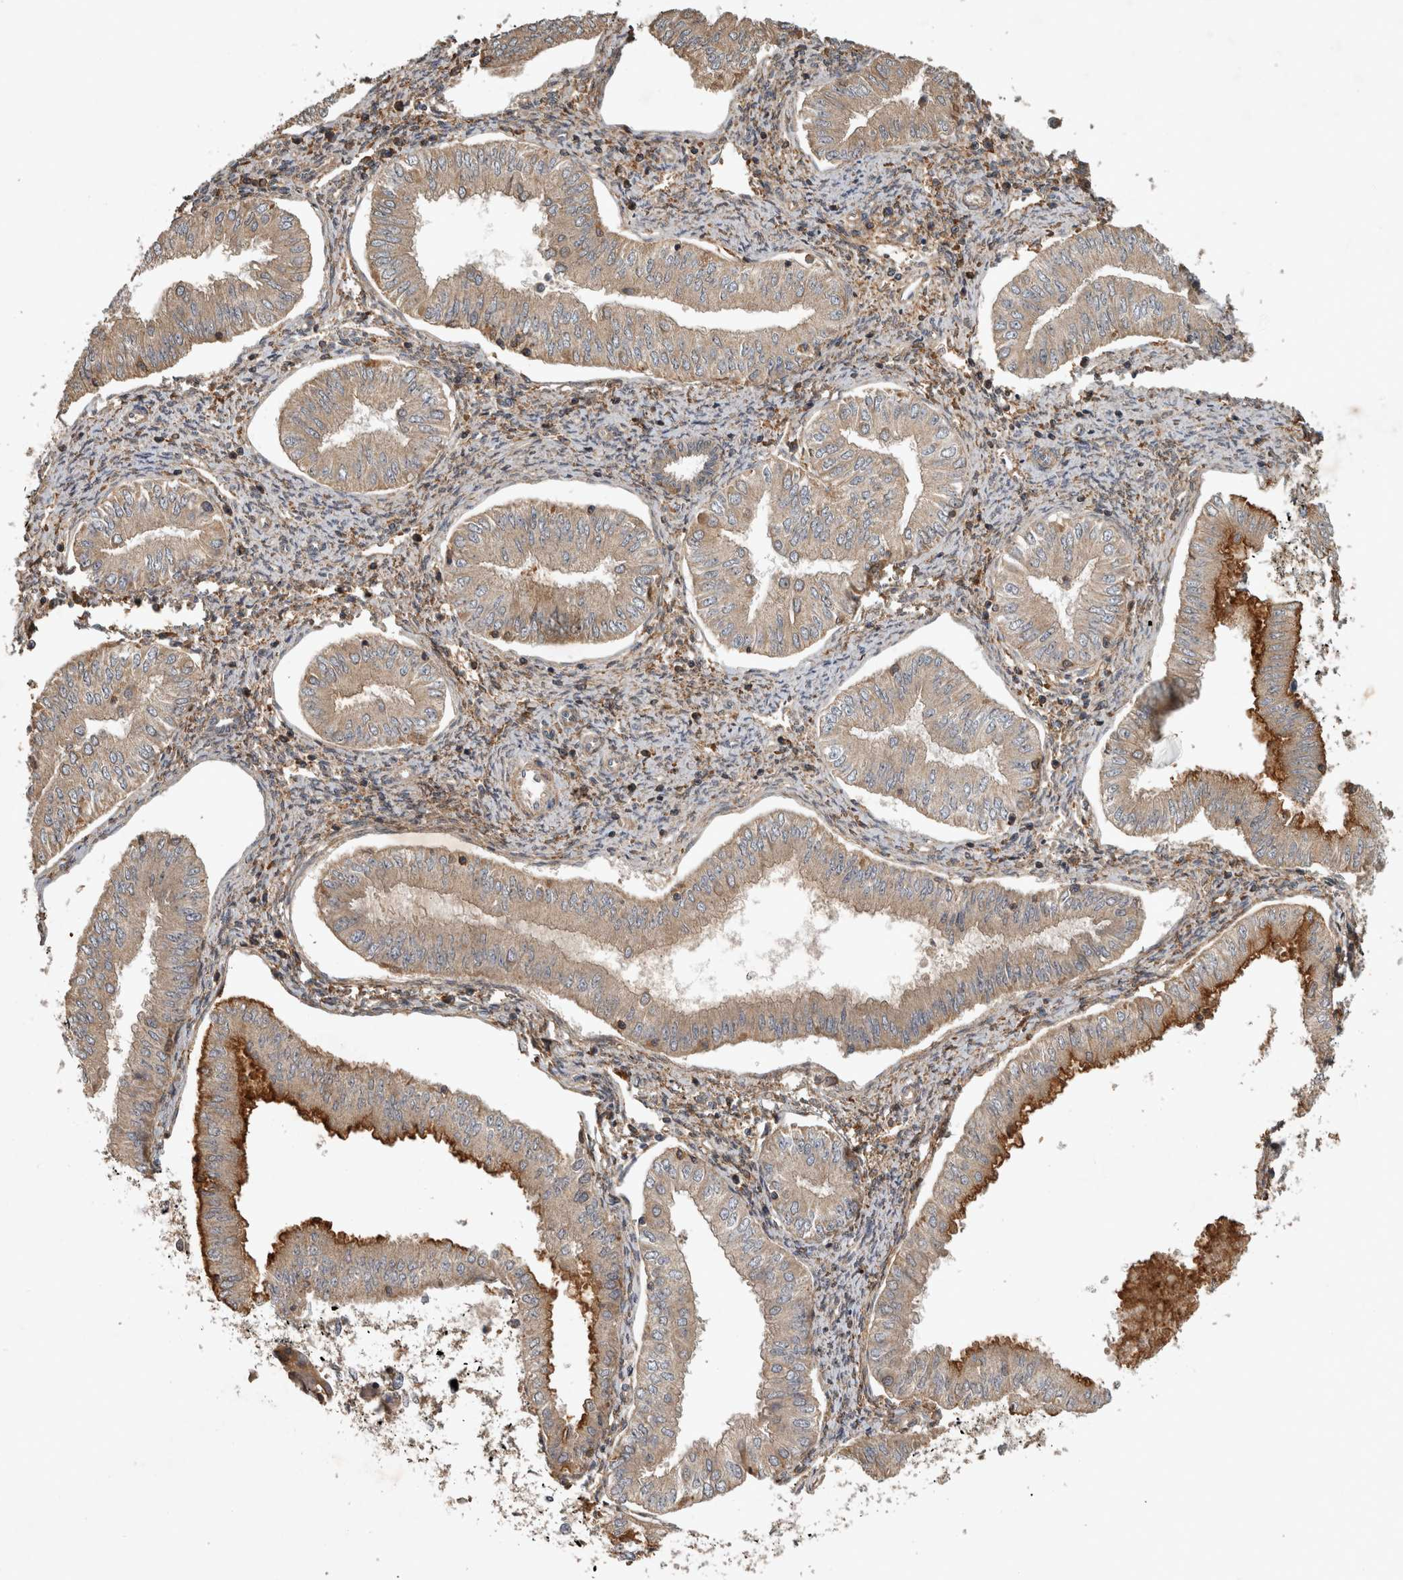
{"staining": {"intensity": "moderate", "quantity": "<25%", "location": "cytoplasmic/membranous"}, "tissue": "endometrial cancer", "cell_type": "Tumor cells", "image_type": "cancer", "snomed": [{"axis": "morphology", "description": "Normal tissue, NOS"}, {"axis": "morphology", "description": "Adenocarcinoma, NOS"}, {"axis": "topography", "description": "Endometrium"}], "caption": "A photomicrograph of endometrial cancer (adenocarcinoma) stained for a protein exhibits moderate cytoplasmic/membranous brown staining in tumor cells. The protein of interest is shown in brown color, while the nuclei are stained blue.", "gene": "TRMT61B", "patient": {"sex": "female", "age": 53}}